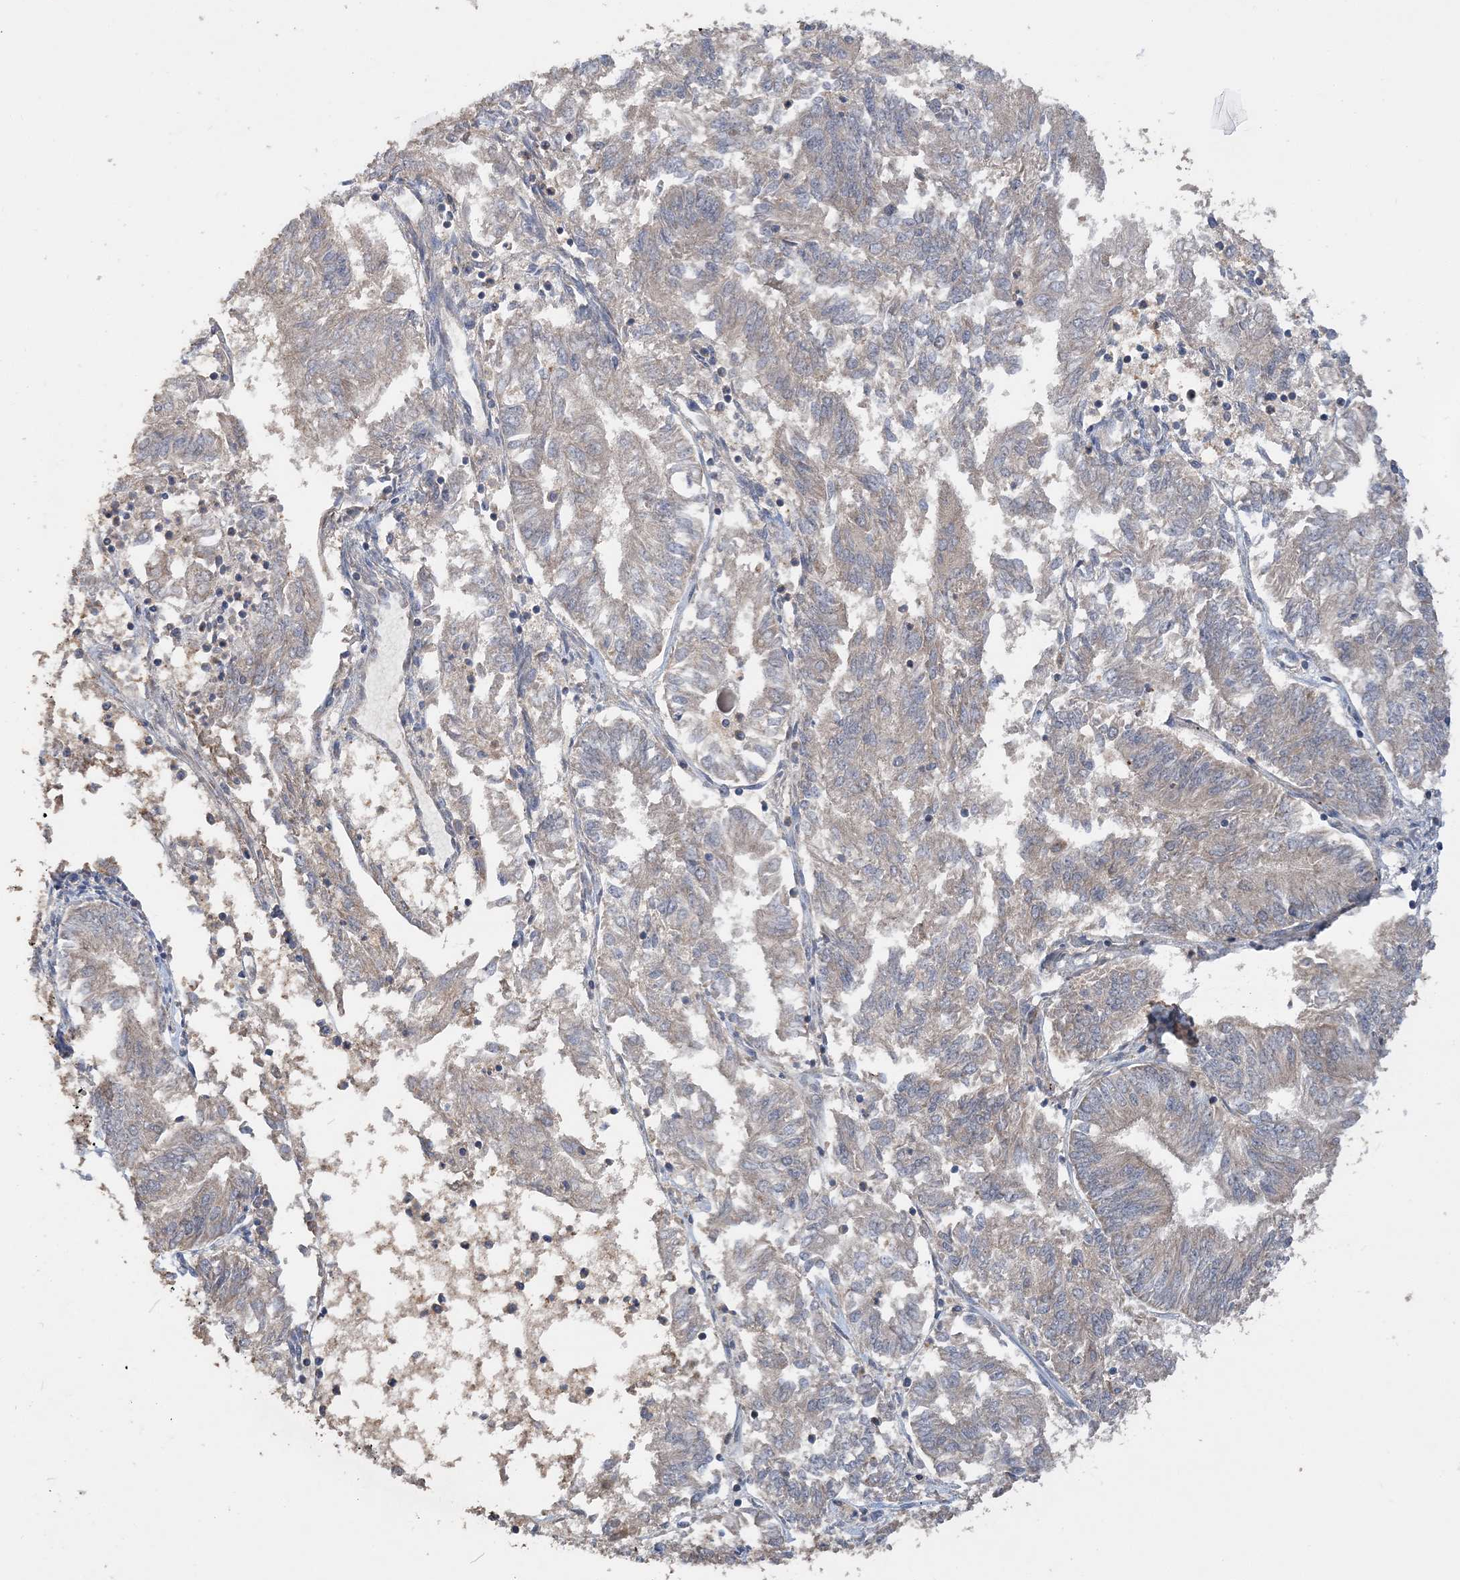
{"staining": {"intensity": "weak", "quantity": "25%-75%", "location": "cytoplasmic/membranous"}, "tissue": "endometrial cancer", "cell_type": "Tumor cells", "image_type": "cancer", "snomed": [{"axis": "morphology", "description": "Adenocarcinoma, NOS"}, {"axis": "topography", "description": "Endometrium"}], "caption": "Endometrial adenocarcinoma stained with DAB IHC reveals low levels of weak cytoplasmic/membranous staining in approximately 25%-75% of tumor cells.", "gene": "GRINA", "patient": {"sex": "female", "age": 58}}